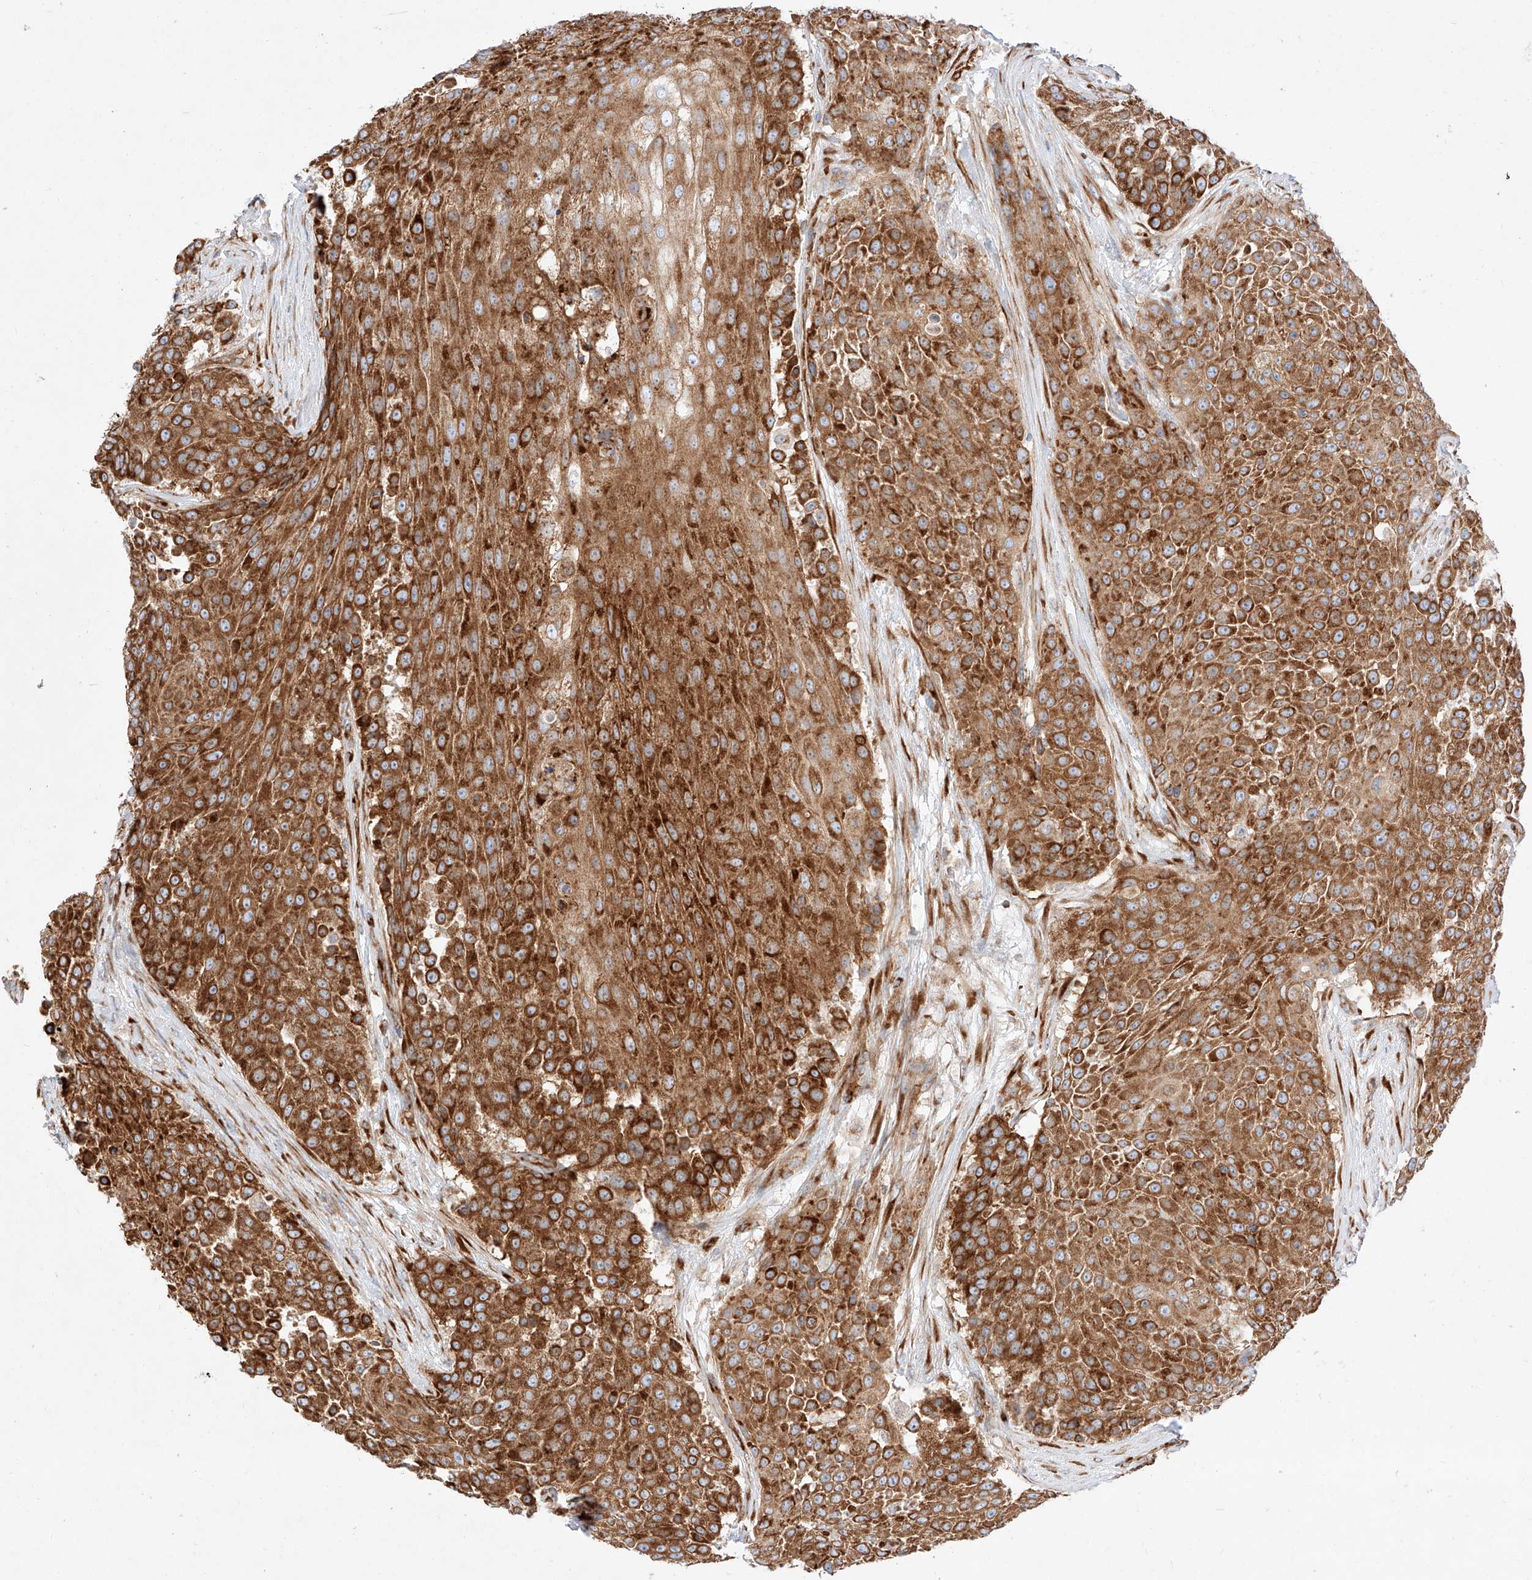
{"staining": {"intensity": "strong", "quantity": ">75%", "location": "cytoplasmic/membranous"}, "tissue": "urothelial cancer", "cell_type": "Tumor cells", "image_type": "cancer", "snomed": [{"axis": "morphology", "description": "Urothelial carcinoma, High grade"}, {"axis": "topography", "description": "Urinary bladder"}], "caption": "Urothelial cancer stained for a protein (brown) displays strong cytoplasmic/membranous positive positivity in about >75% of tumor cells.", "gene": "CSGALNACT2", "patient": {"sex": "female", "age": 63}}